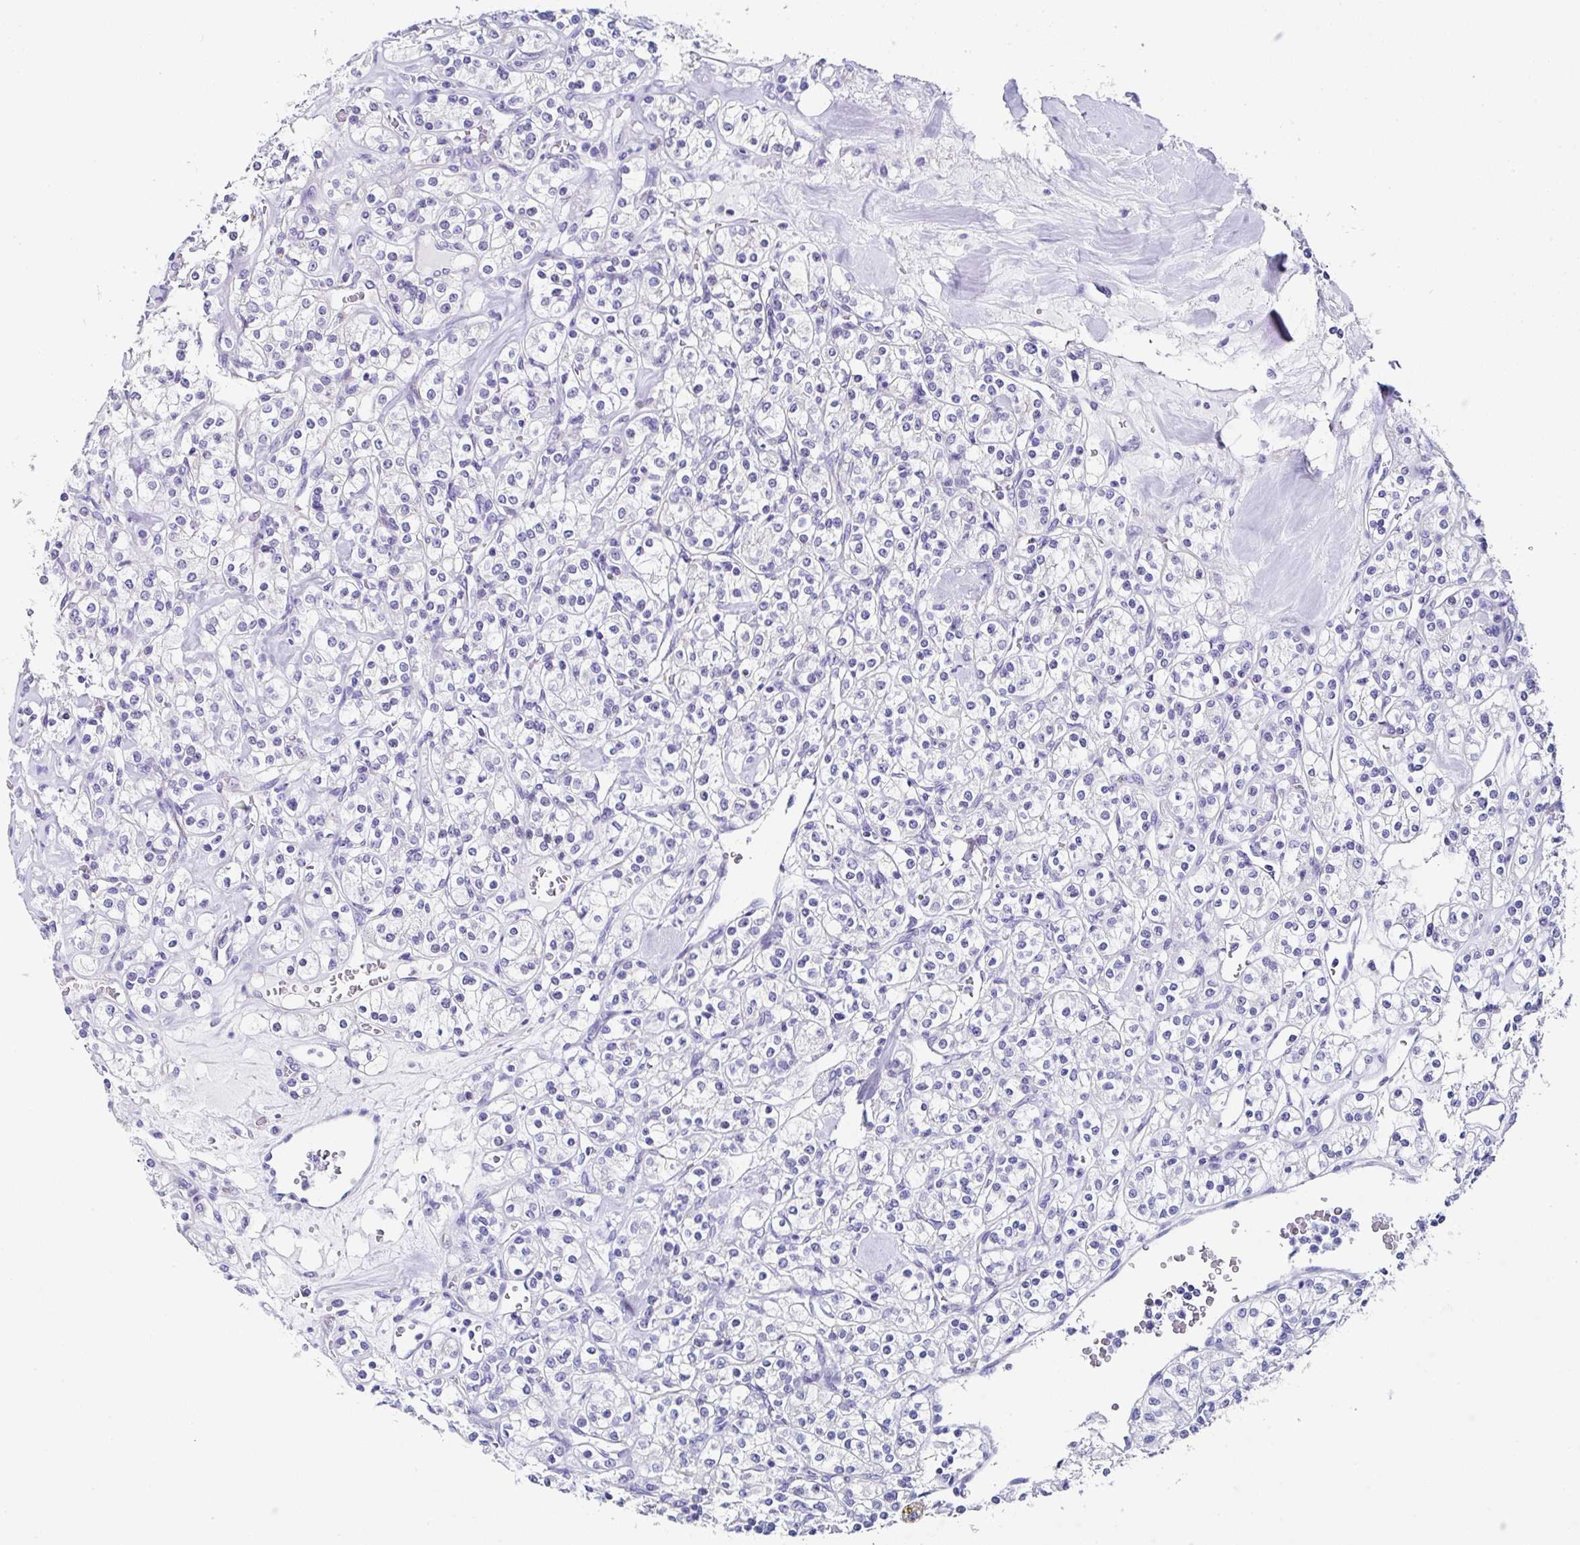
{"staining": {"intensity": "negative", "quantity": "none", "location": "none"}, "tissue": "renal cancer", "cell_type": "Tumor cells", "image_type": "cancer", "snomed": [{"axis": "morphology", "description": "Adenocarcinoma, NOS"}, {"axis": "topography", "description": "Kidney"}], "caption": "Tumor cells are negative for brown protein staining in adenocarcinoma (renal).", "gene": "TMPRSS11E", "patient": {"sex": "male", "age": 77}}